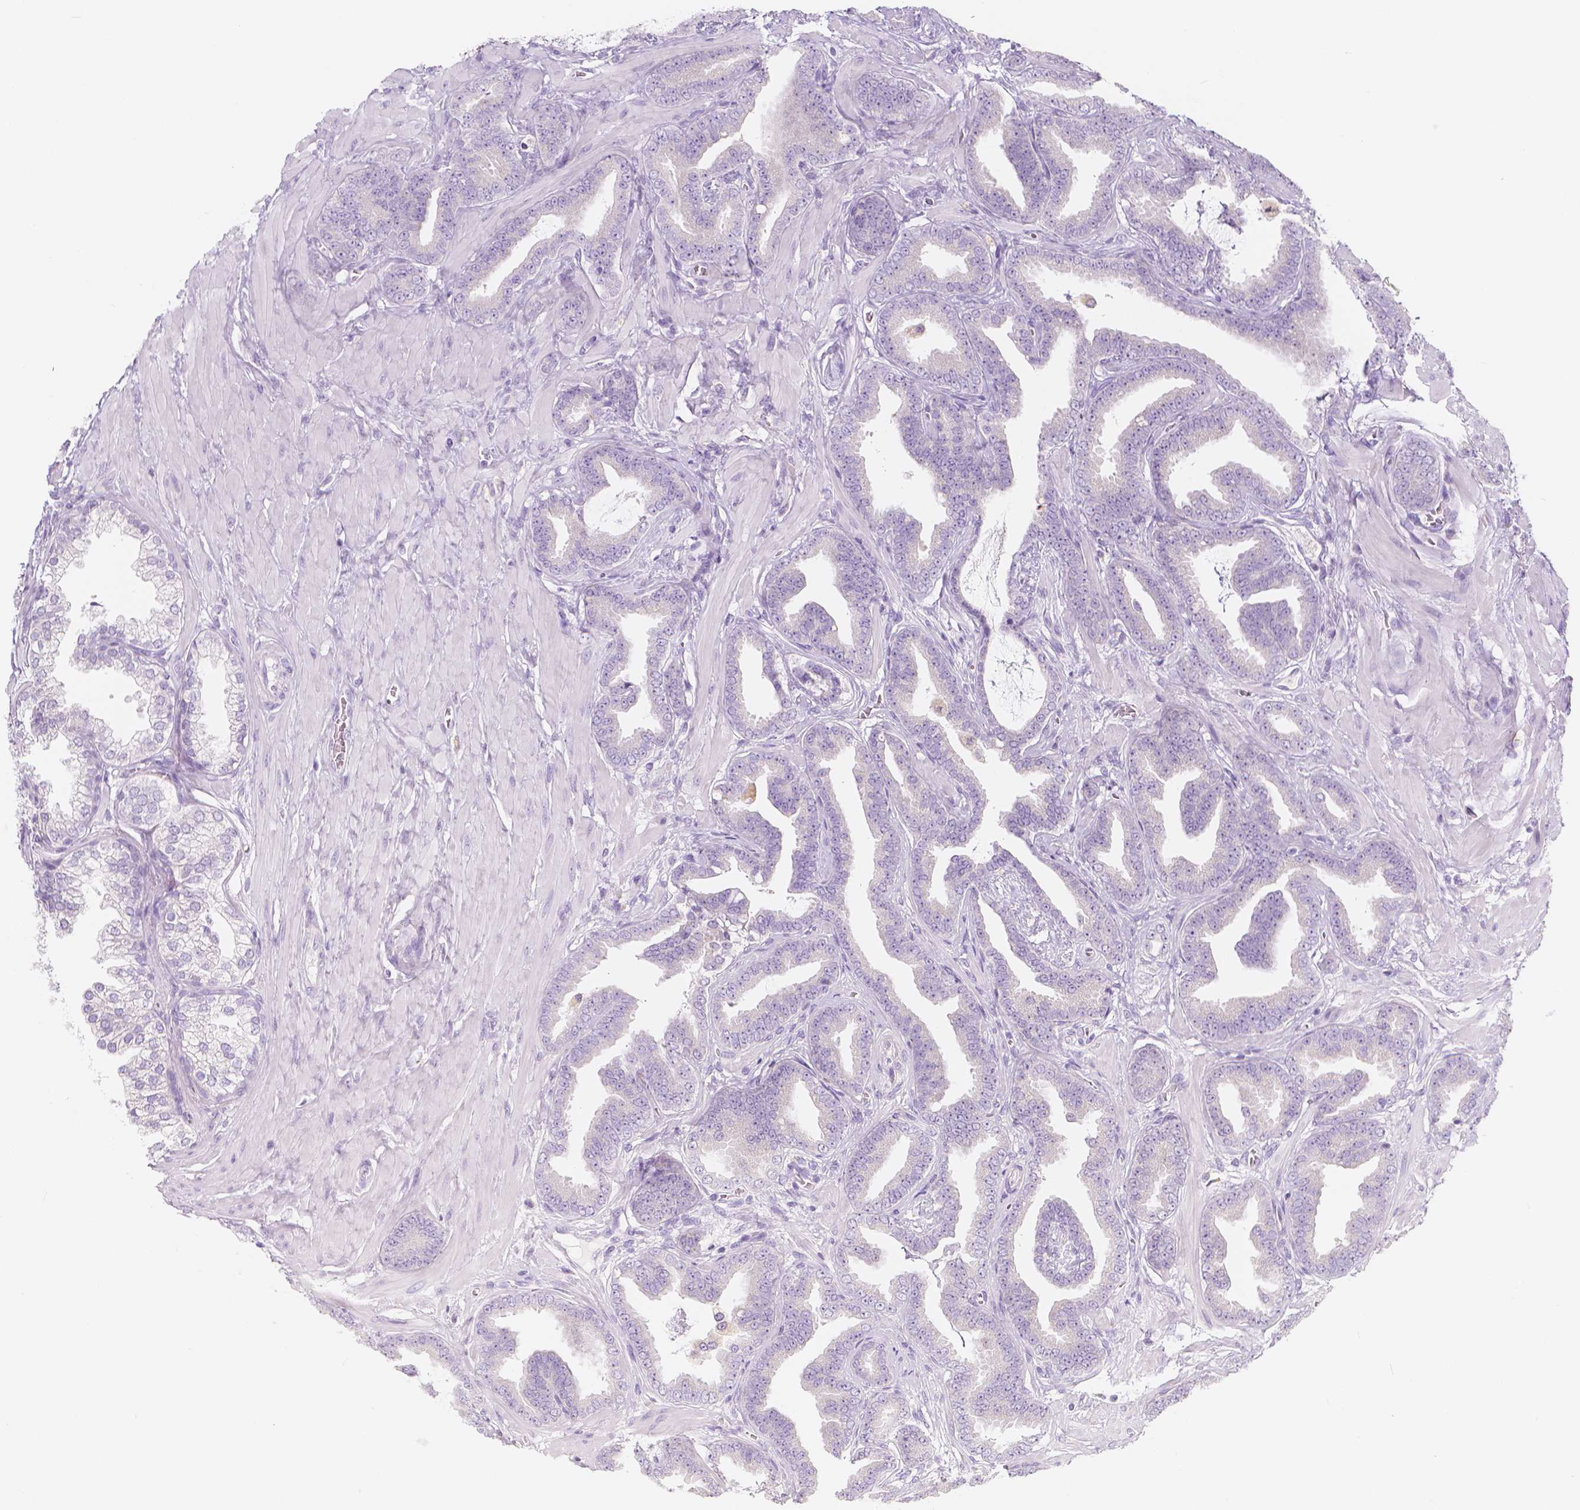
{"staining": {"intensity": "negative", "quantity": "none", "location": "none"}, "tissue": "prostate cancer", "cell_type": "Tumor cells", "image_type": "cancer", "snomed": [{"axis": "morphology", "description": "Adenocarcinoma, Low grade"}, {"axis": "topography", "description": "Prostate"}], "caption": "DAB immunohistochemical staining of human prostate cancer exhibits no significant positivity in tumor cells.", "gene": "RBFOX1", "patient": {"sex": "male", "age": 63}}